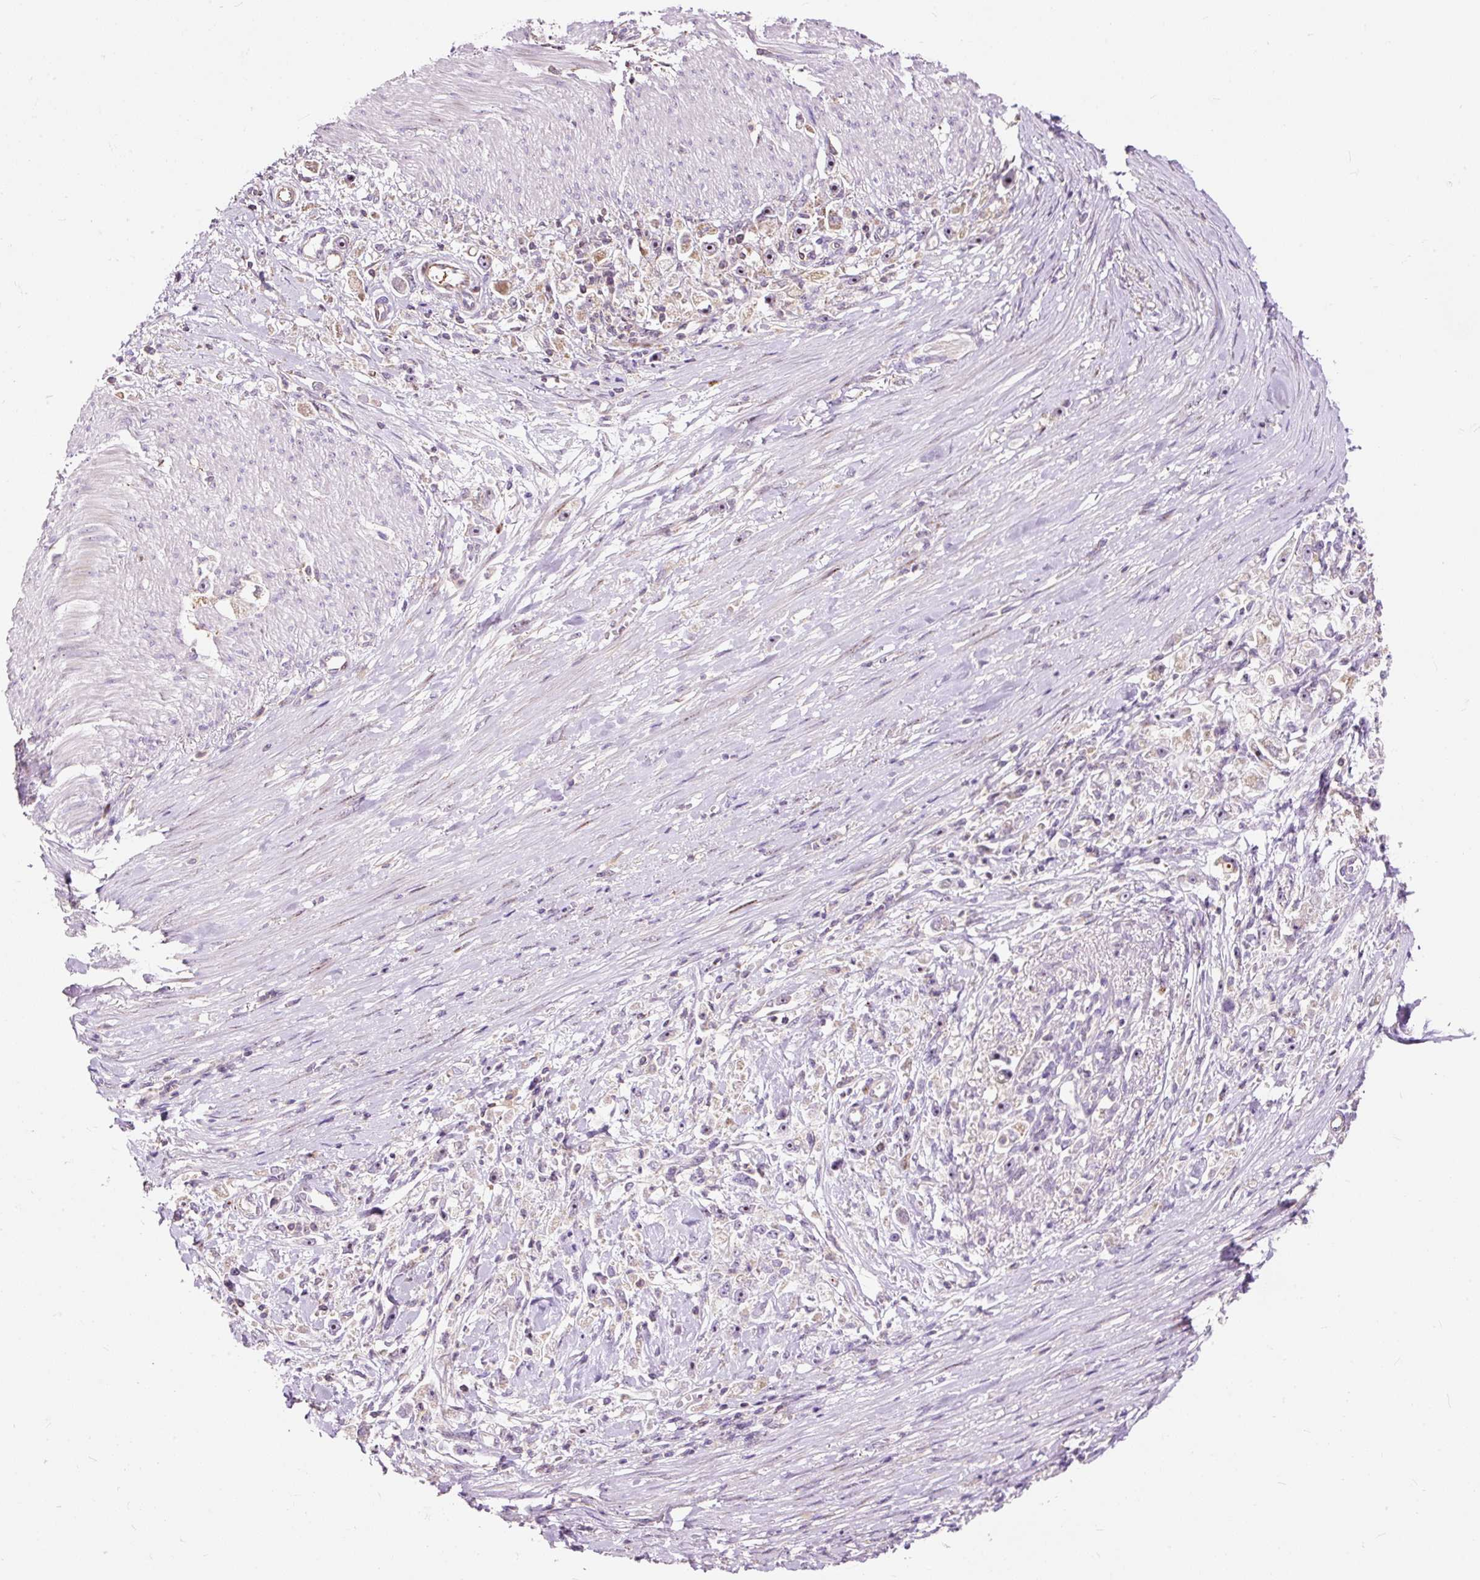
{"staining": {"intensity": "moderate", "quantity": "<25%", "location": "cytoplasmic/membranous,nuclear"}, "tissue": "stomach cancer", "cell_type": "Tumor cells", "image_type": "cancer", "snomed": [{"axis": "morphology", "description": "Adenocarcinoma, NOS"}, {"axis": "topography", "description": "Stomach"}], "caption": "The histopathology image exhibits staining of stomach cancer (adenocarcinoma), revealing moderate cytoplasmic/membranous and nuclear protein expression (brown color) within tumor cells.", "gene": "BOLA3", "patient": {"sex": "female", "age": 59}}